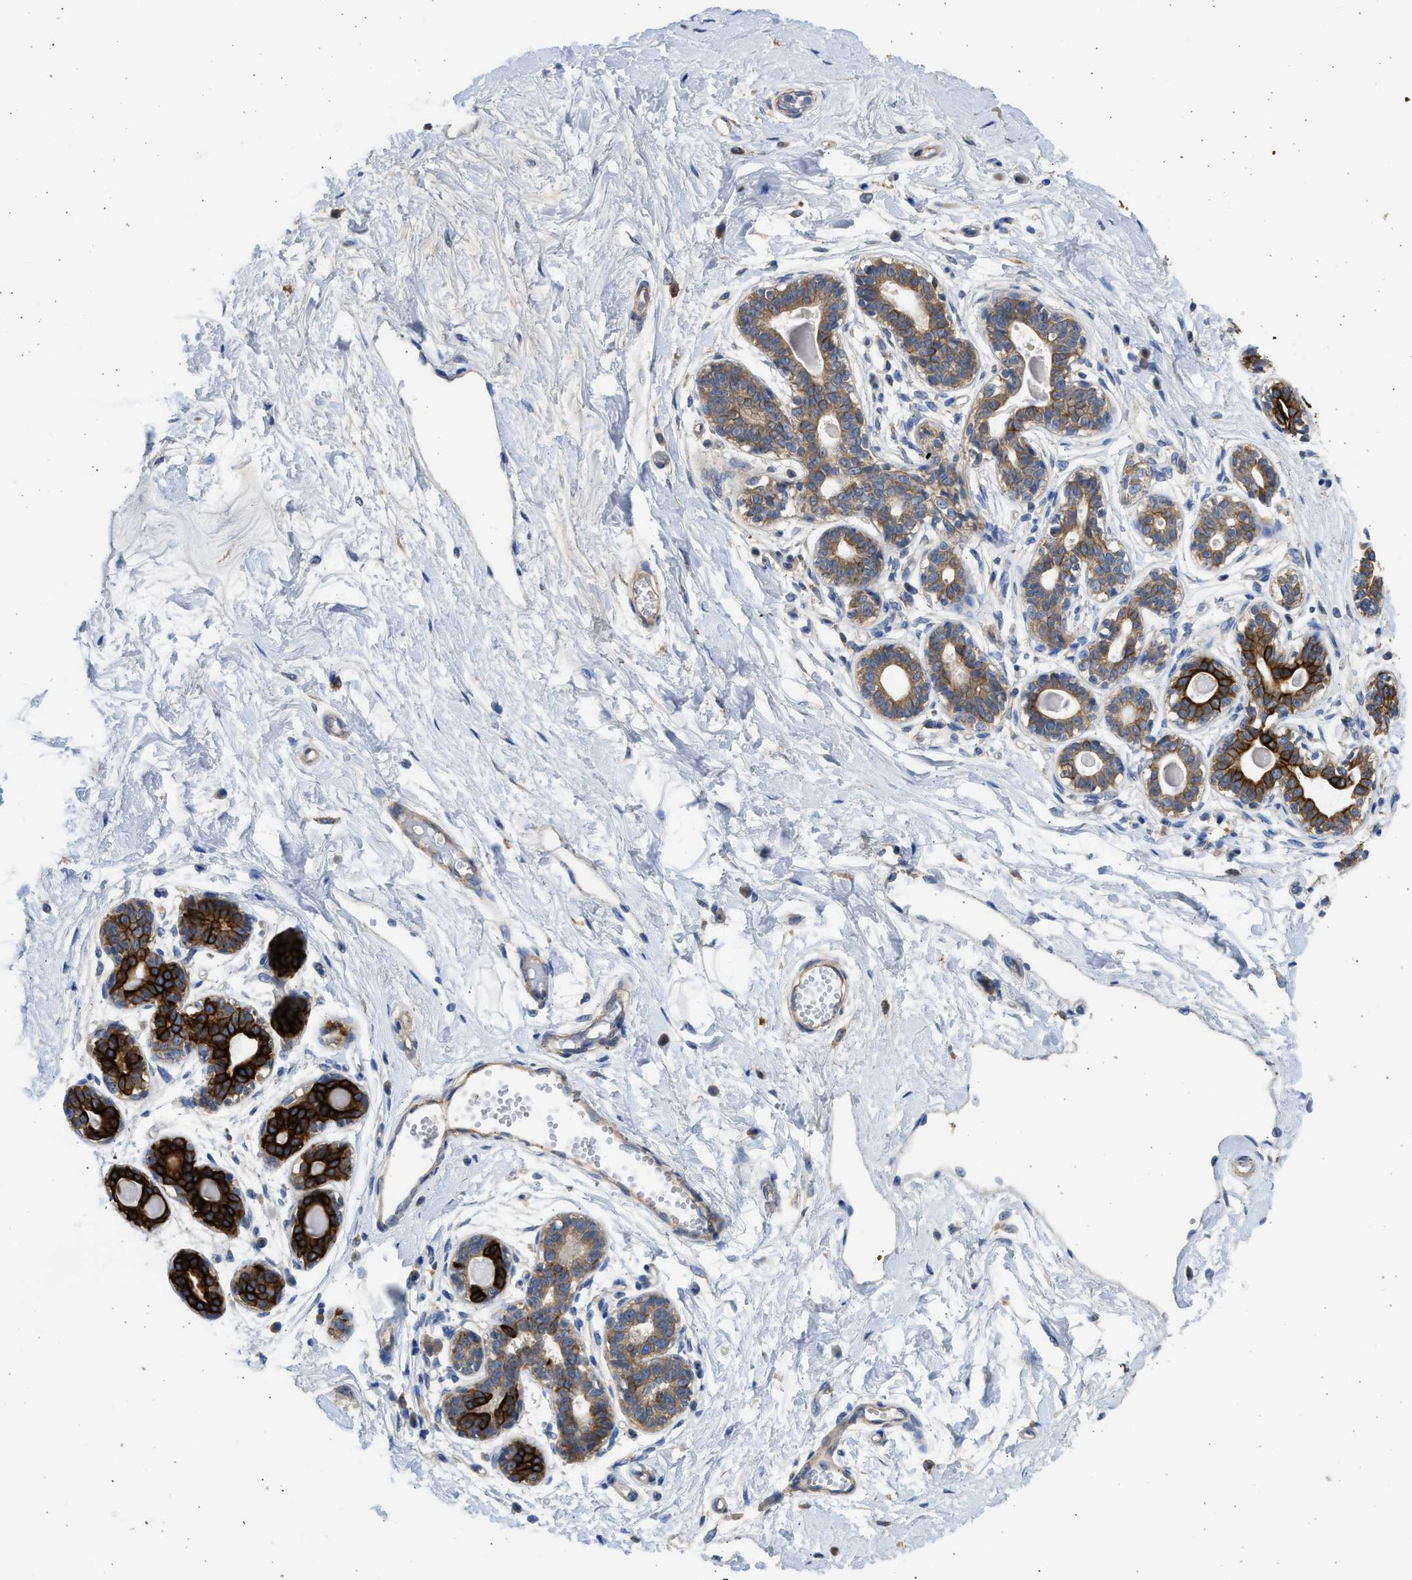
{"staining": {"intensity": "negative", "quantity": "none", "location": "none"}, "tissue": "breast", "cell_type": "Adipocytes", "image_type": "normal", "snomed": [{"axis": "morphology", "description": "Normal tissue, NOS"}, {"axis": "topography", "description": "Breast"}], "caption": "Human breast stained for a protein using immunohistochemistry exhibits no expression in adipocytes.", "gene": "CSRNP2", "patient": {"sex": "female", "age": 45}}